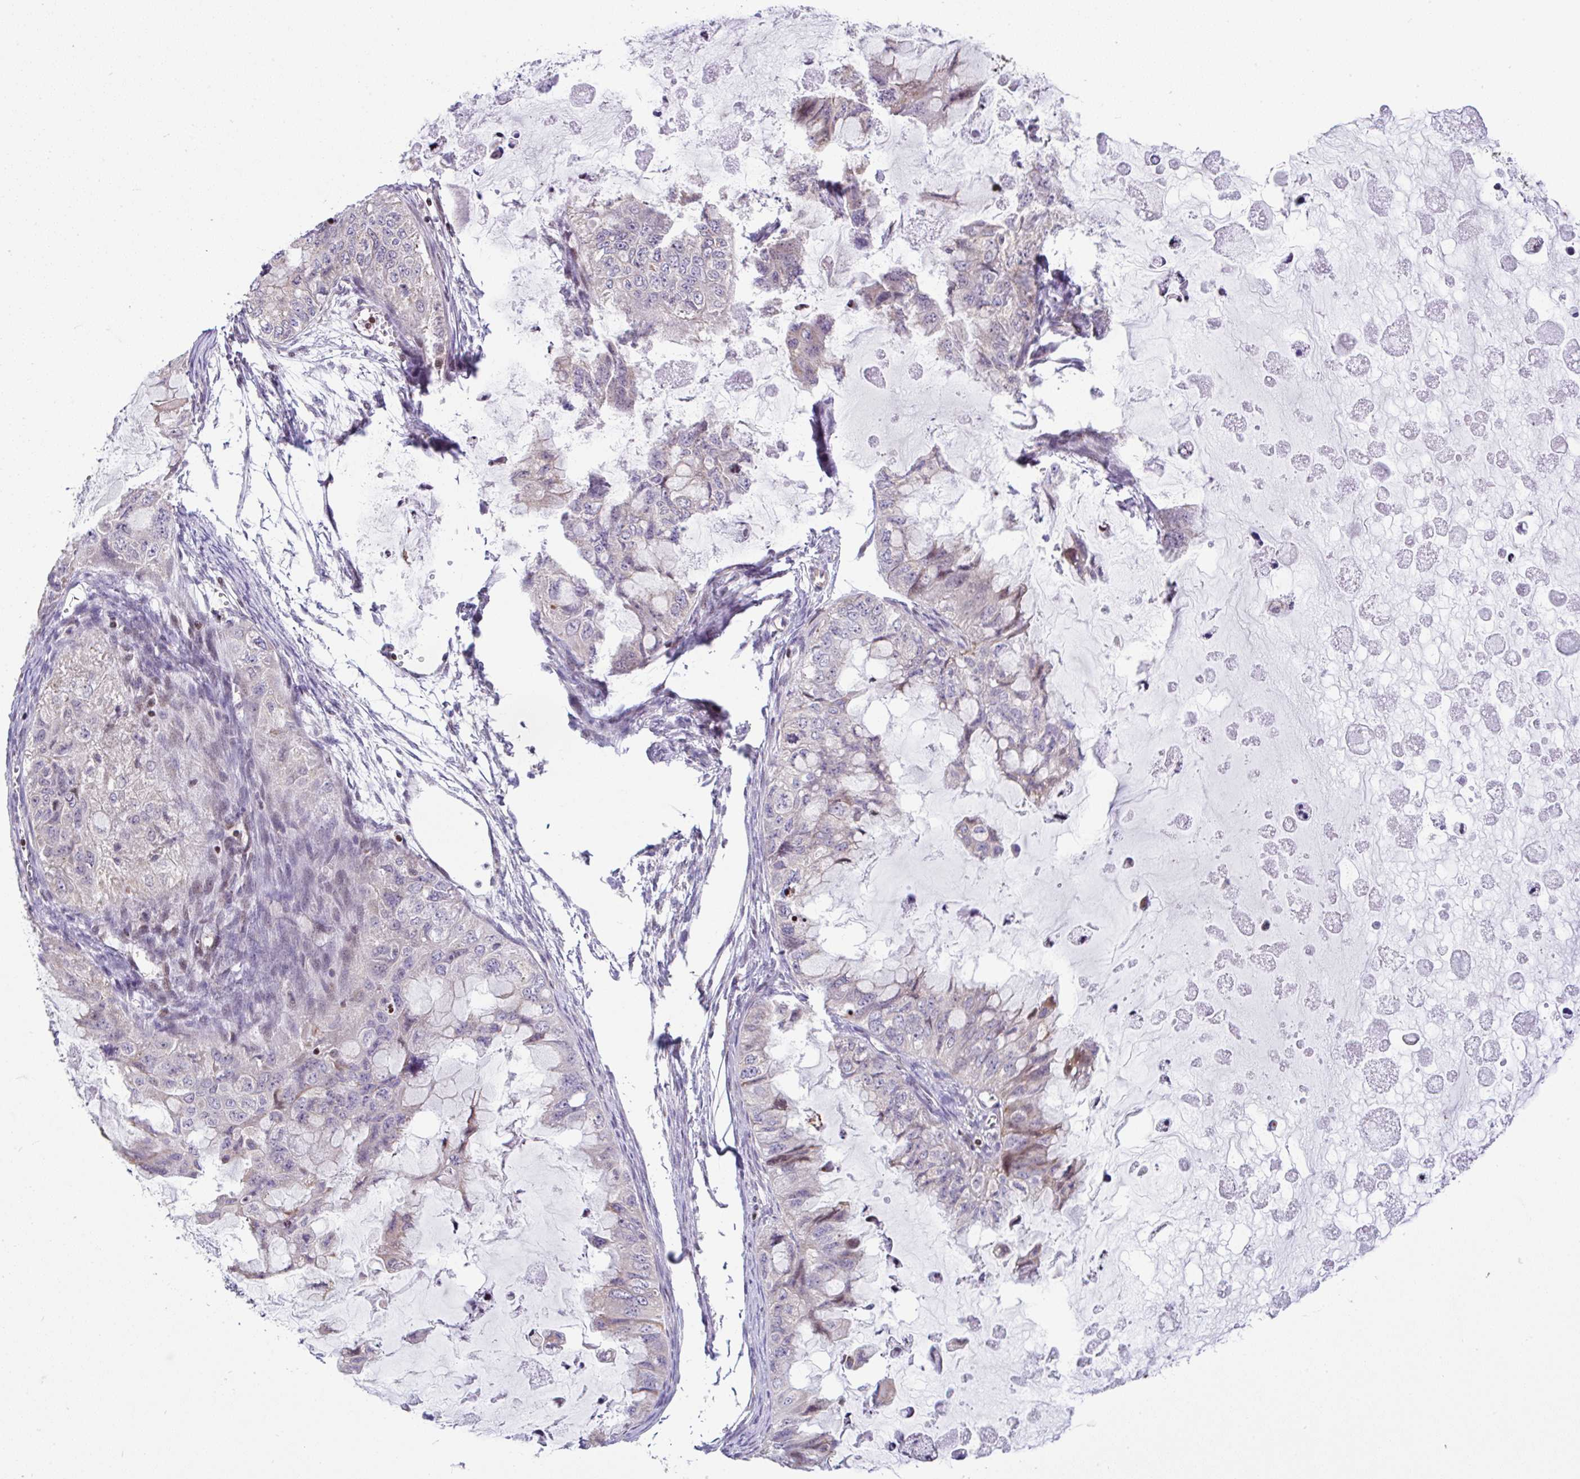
{"staining": {"intensity": "negative", "quantity": "none", "location": "none"}, "tissue": "ovarian cancer", "cell_type": "Tumor cells", "image_type": "cancer", "snomed": [{"axis": "morphology", "description": "Cystadenocarcinoma, mucinous, NOS"}, {"axis": "topography", "description": "Ovary"}], "caption": "A high-resolution image shows IHC staining of mucinous cystadenocarcinoma (ovarian), which exhibits no significant expression in tumor cells.", "gene": "FIGNL1", "patient": {"sex": "female", "age": 72}}